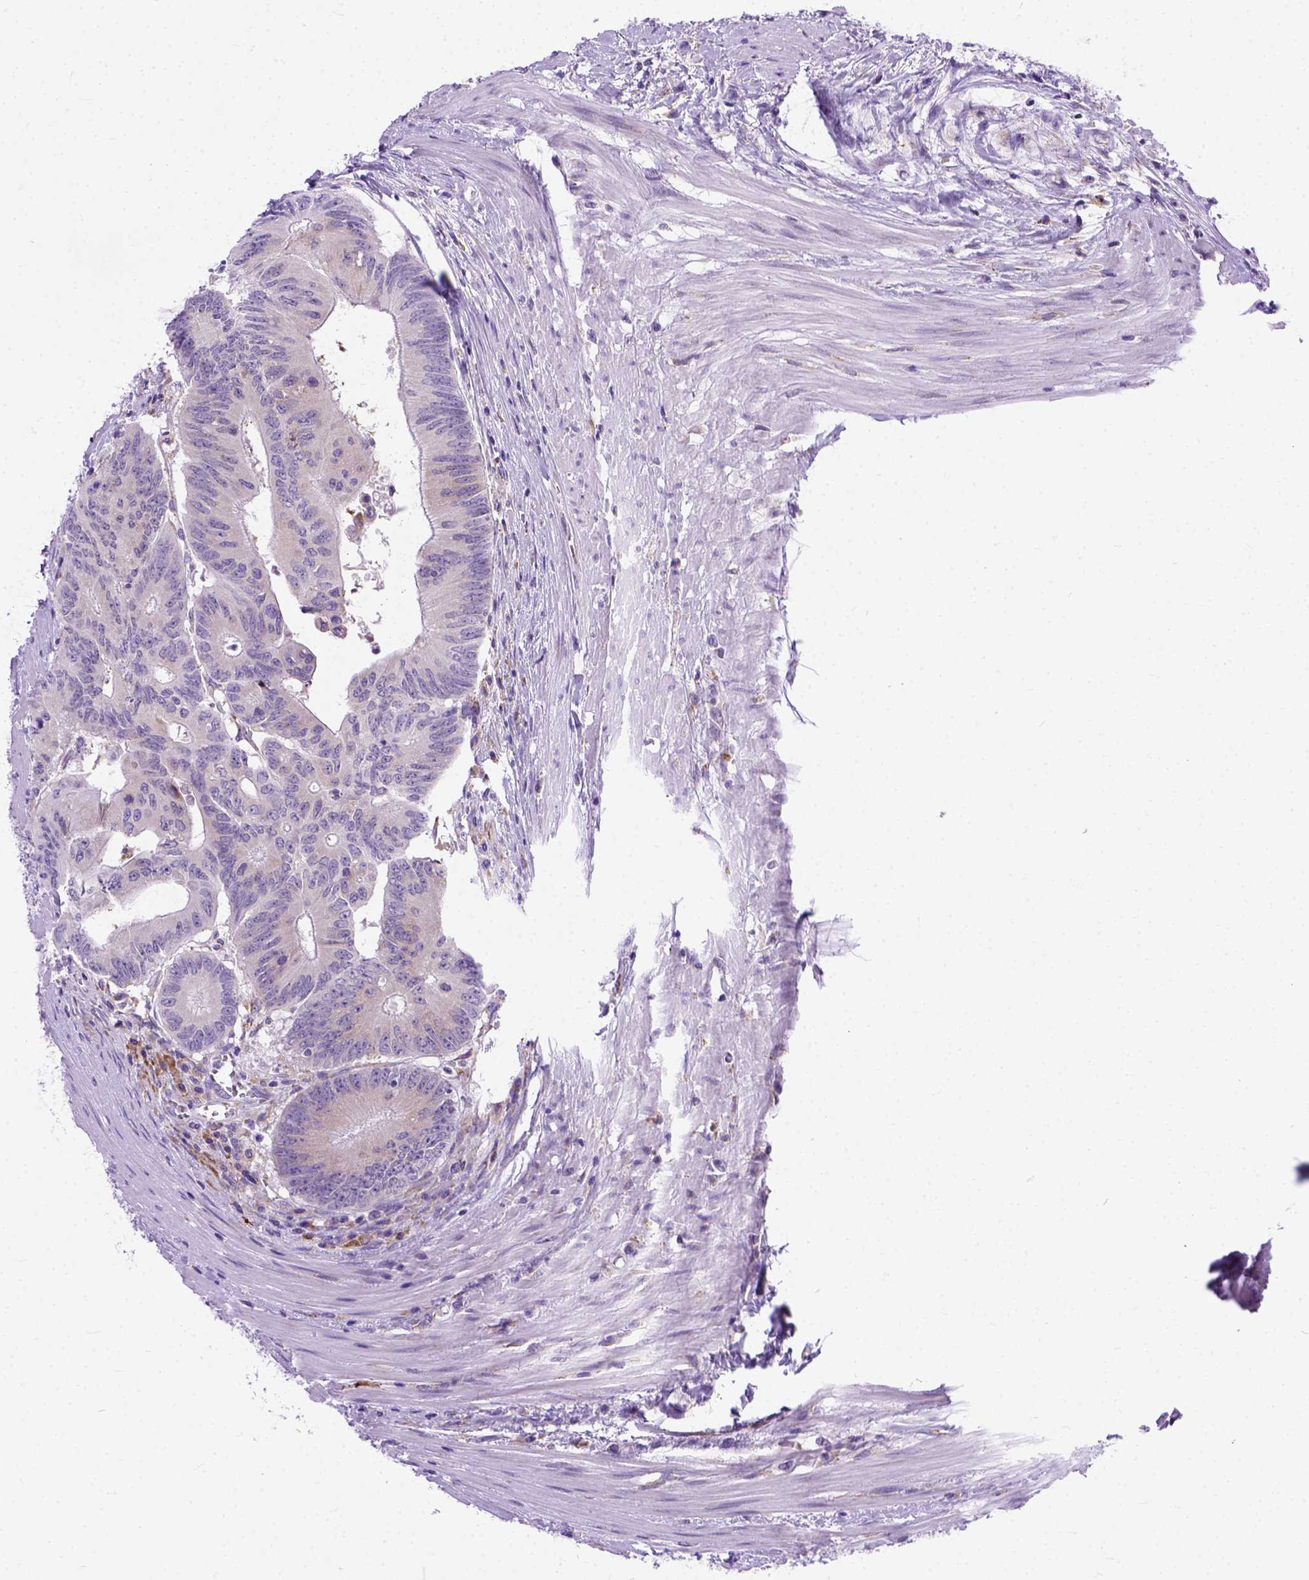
{"staining": {"intensity": "negative", "quantity": "none", "location": "none"}, "tissue": "colorectal cancer", "cell_type": "Tumor cells", "image_type": "cancer", "snomed": [{"axis": "morphology", "description": "Adenocarcinoma, NOS"}, {"axis": "topography", "description": "Rectum"}], "caption": "The micrograph exhibits no staining of tumor cells in colorectal adenocarcinoma.", "gene": "PLK4", "patient": {"sex": "male", "age": 59}}